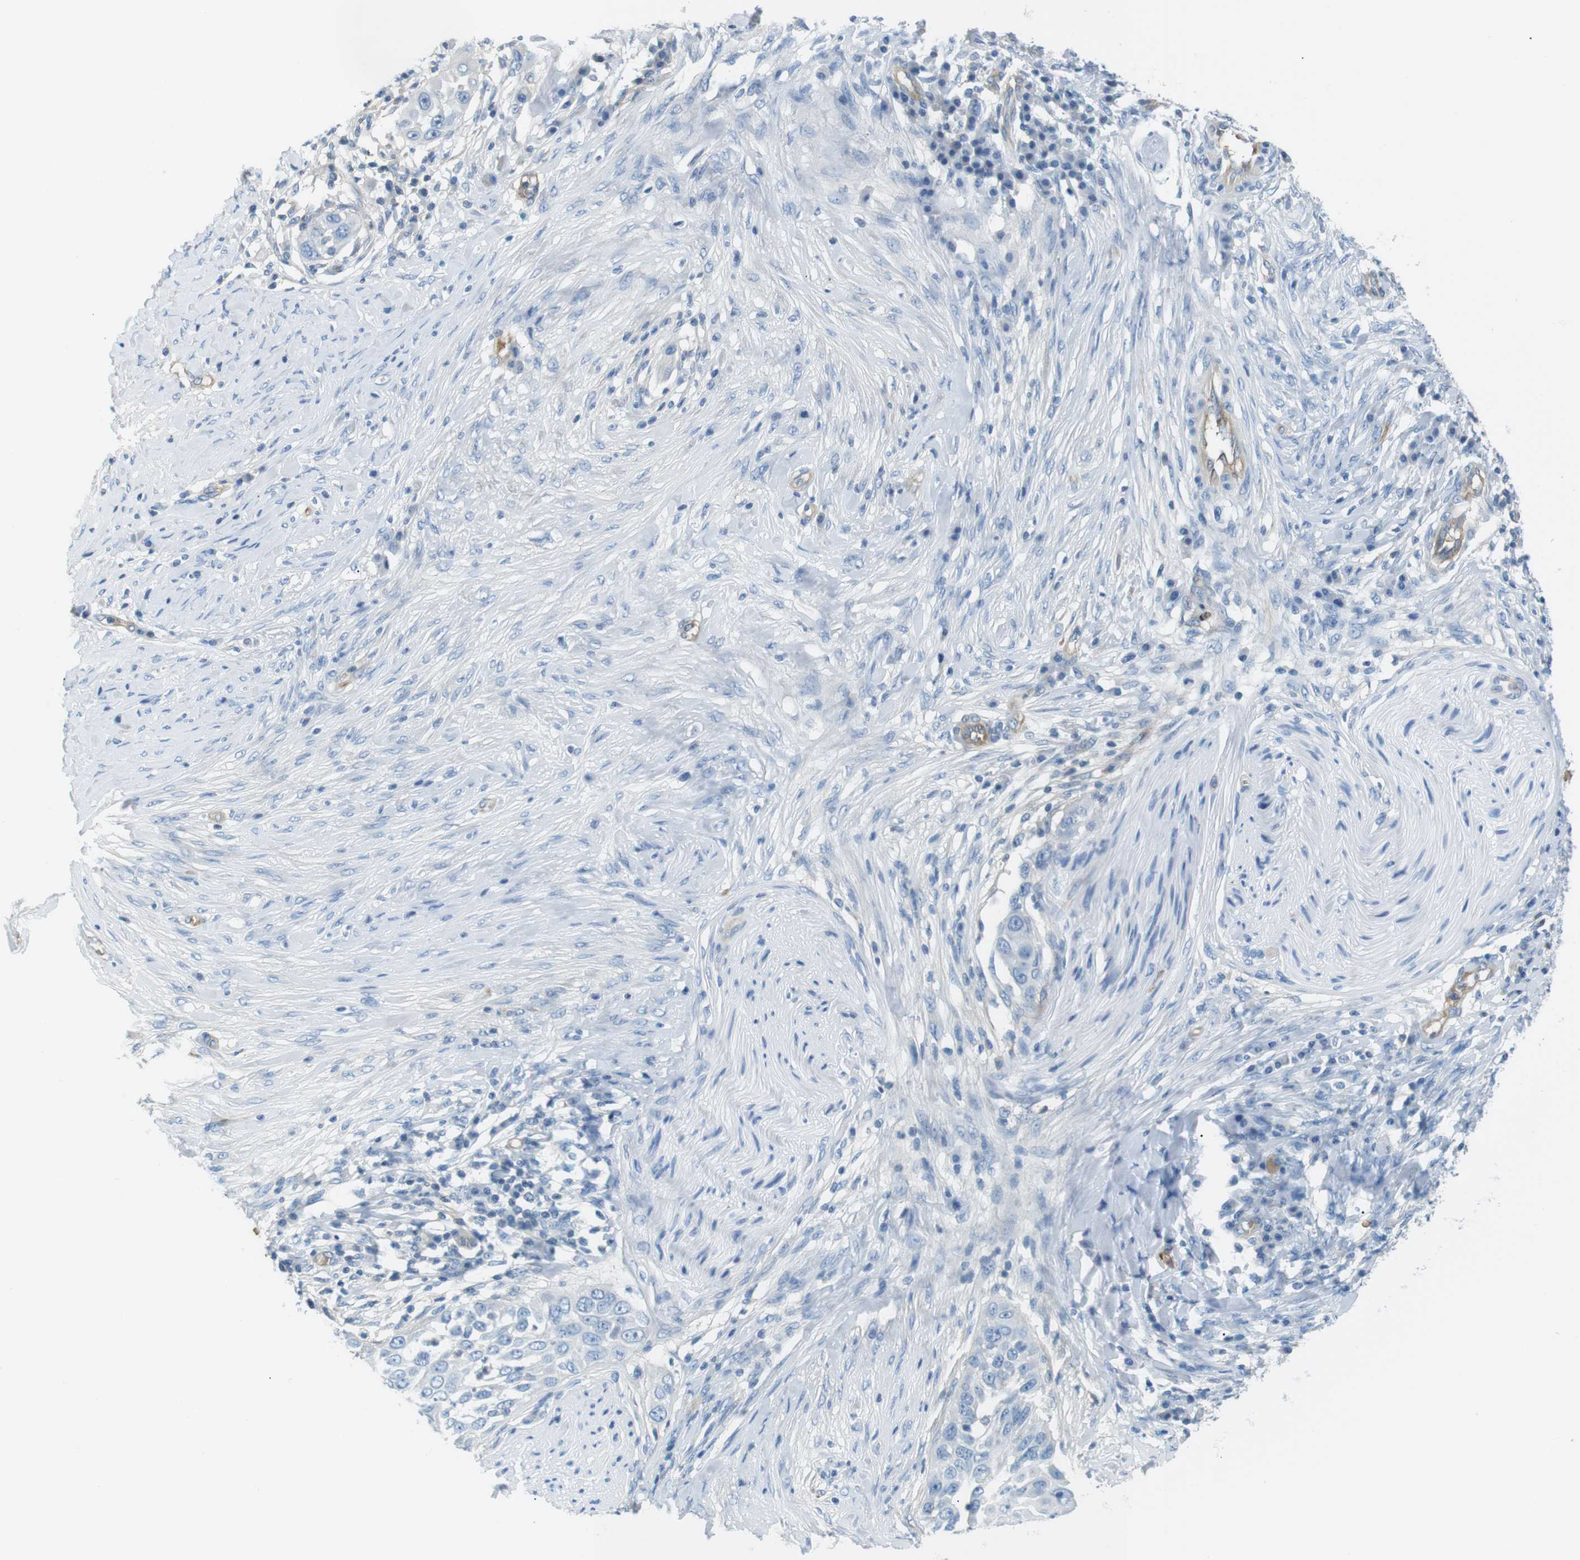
{"staining": {"intensity": "negative", "quantity": "none", "location": "none"}, "tissue": "skin cancer", "cell_type": "Tumor cells", "image_type": "cancer", "snomed": [{"axis": "morphology", "description": "Squamous cell carcinoma, NOS"}, {"axis": "topography", "description": "Skin"}], "caption": "A high-resolution histopathology image shows IHC staining of squamous cell carcinoma (skin), which demonstrates no significant staining in tumor cells. (DAB (3,3'-diaminobenzidine) IHC with hematoxylin counter stain).", "gene": "ADCY10", "patient": {"sex": "female", "age": 44}}